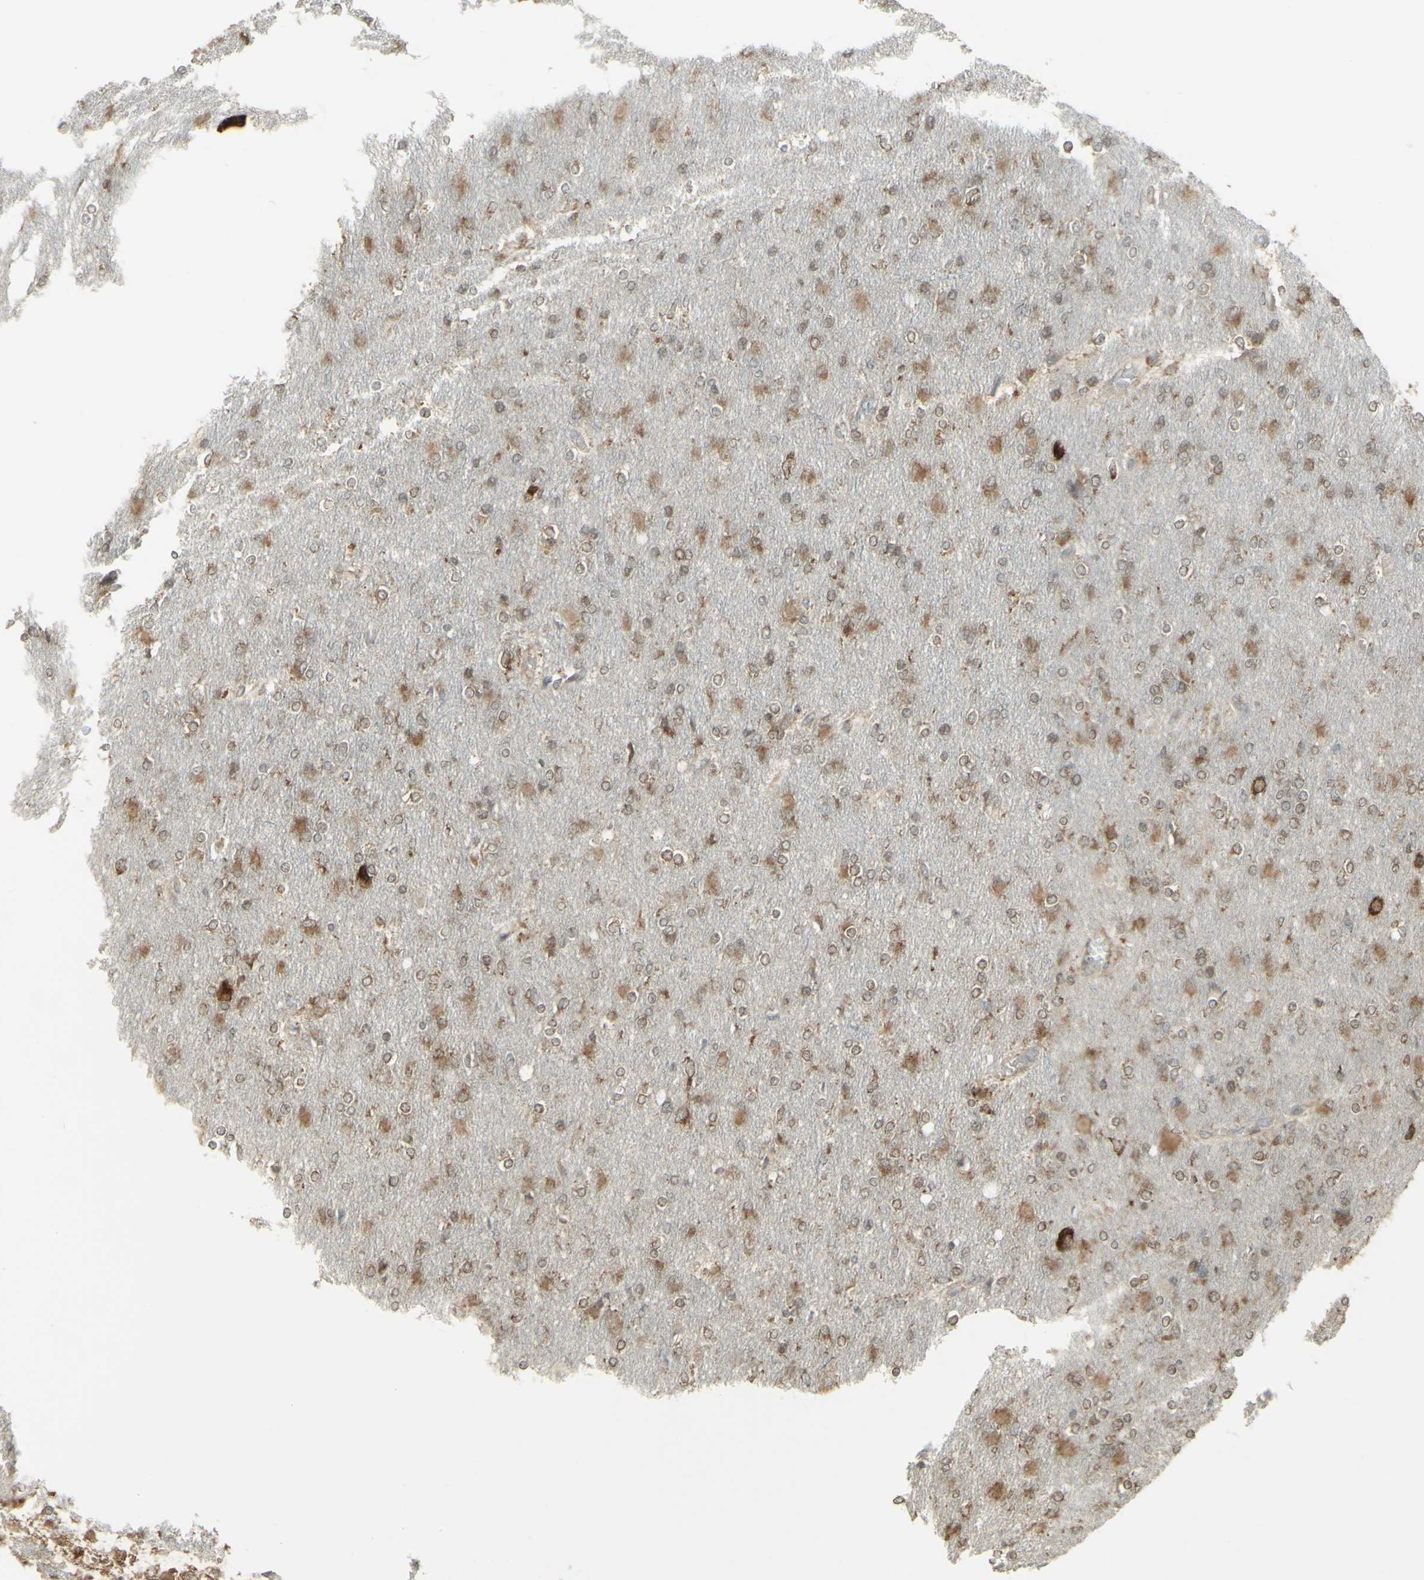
{"staining": {"intensity": "weak", "quantity": "25%-75%", "location": "cytoplasmic/membranous"}, "tissue": "glioma", "cell_type": "Tumor cells", "image_type": "cancer", "snomed": [{"axis": "morphology", "description": "Glioma, malignant, High grade"}, {"axis": "topography", "description": "Cerebral cortex"}], "caption": "Brown immunohistochemical staining in human glioma displays weak cytoplasmic/membranous positivity in approximately 25%-75% of tumor cells. The staining was performed using DAB (3,3'-diaminobenzidine), with brown indicating positive protein expression. Nuclei are stained blue with hematoxylin.", "gene": "FKBP3", "patient": {"sex": "female", "age": 36}}